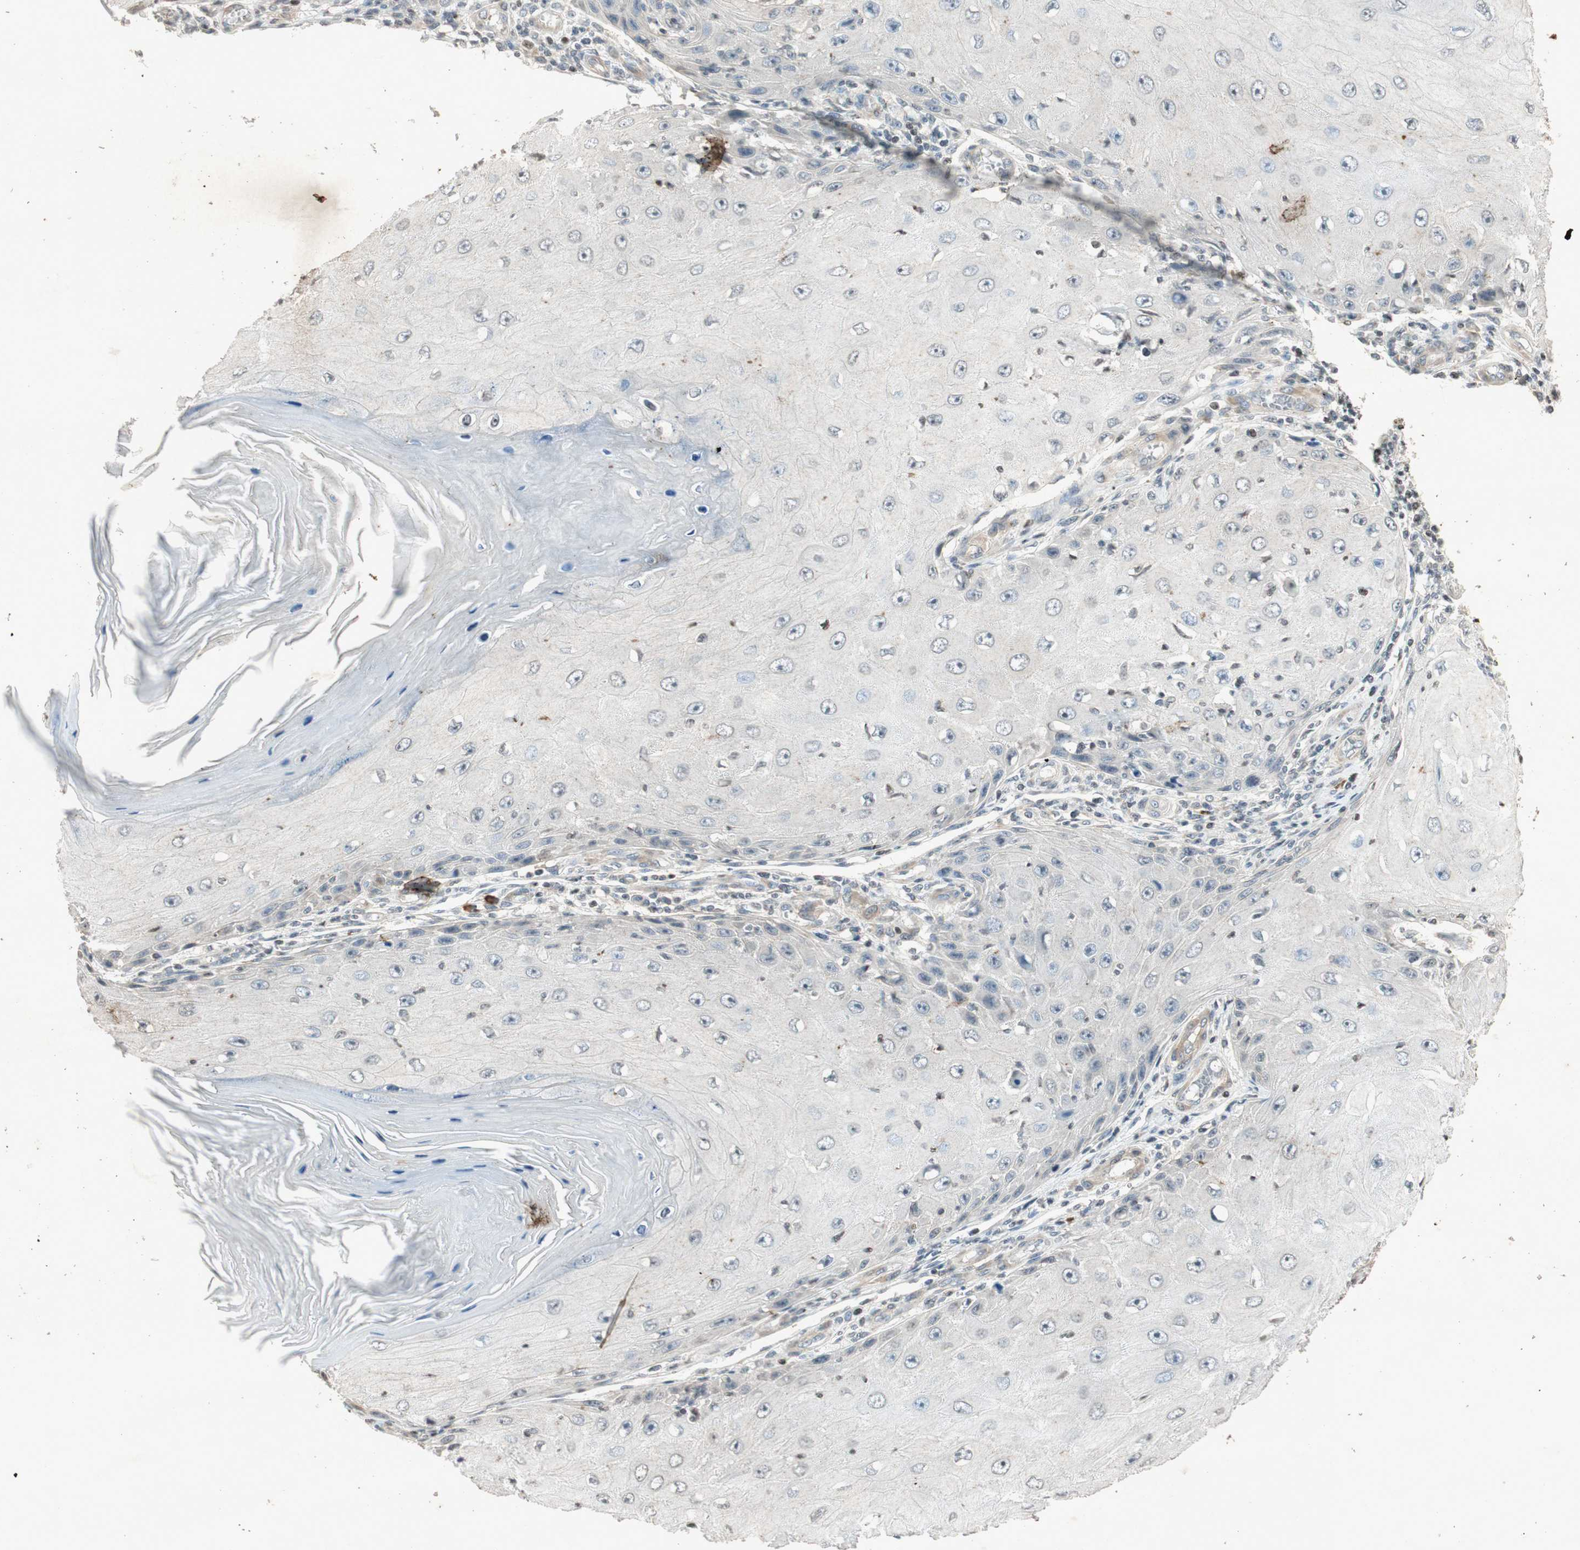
{"staining": {"intensity": "negative", "quantity": "none", "location": "none"}, "tissue": "skin cancer", "cell_type": "Tumor cells", "image_type": "cancer", "snomed": [{"axis": "morphology", "description": "Squamous cell carcinoma, NOS"}, {"axis": "topography", "description": "Skin"}], "caption": "Protein analysis of skin cancer (squamous cell carcinoma) reveals no significant staining in tumor cells.", "gene": "PRKG1", "patient": {"sex": "female", "age": 73}}